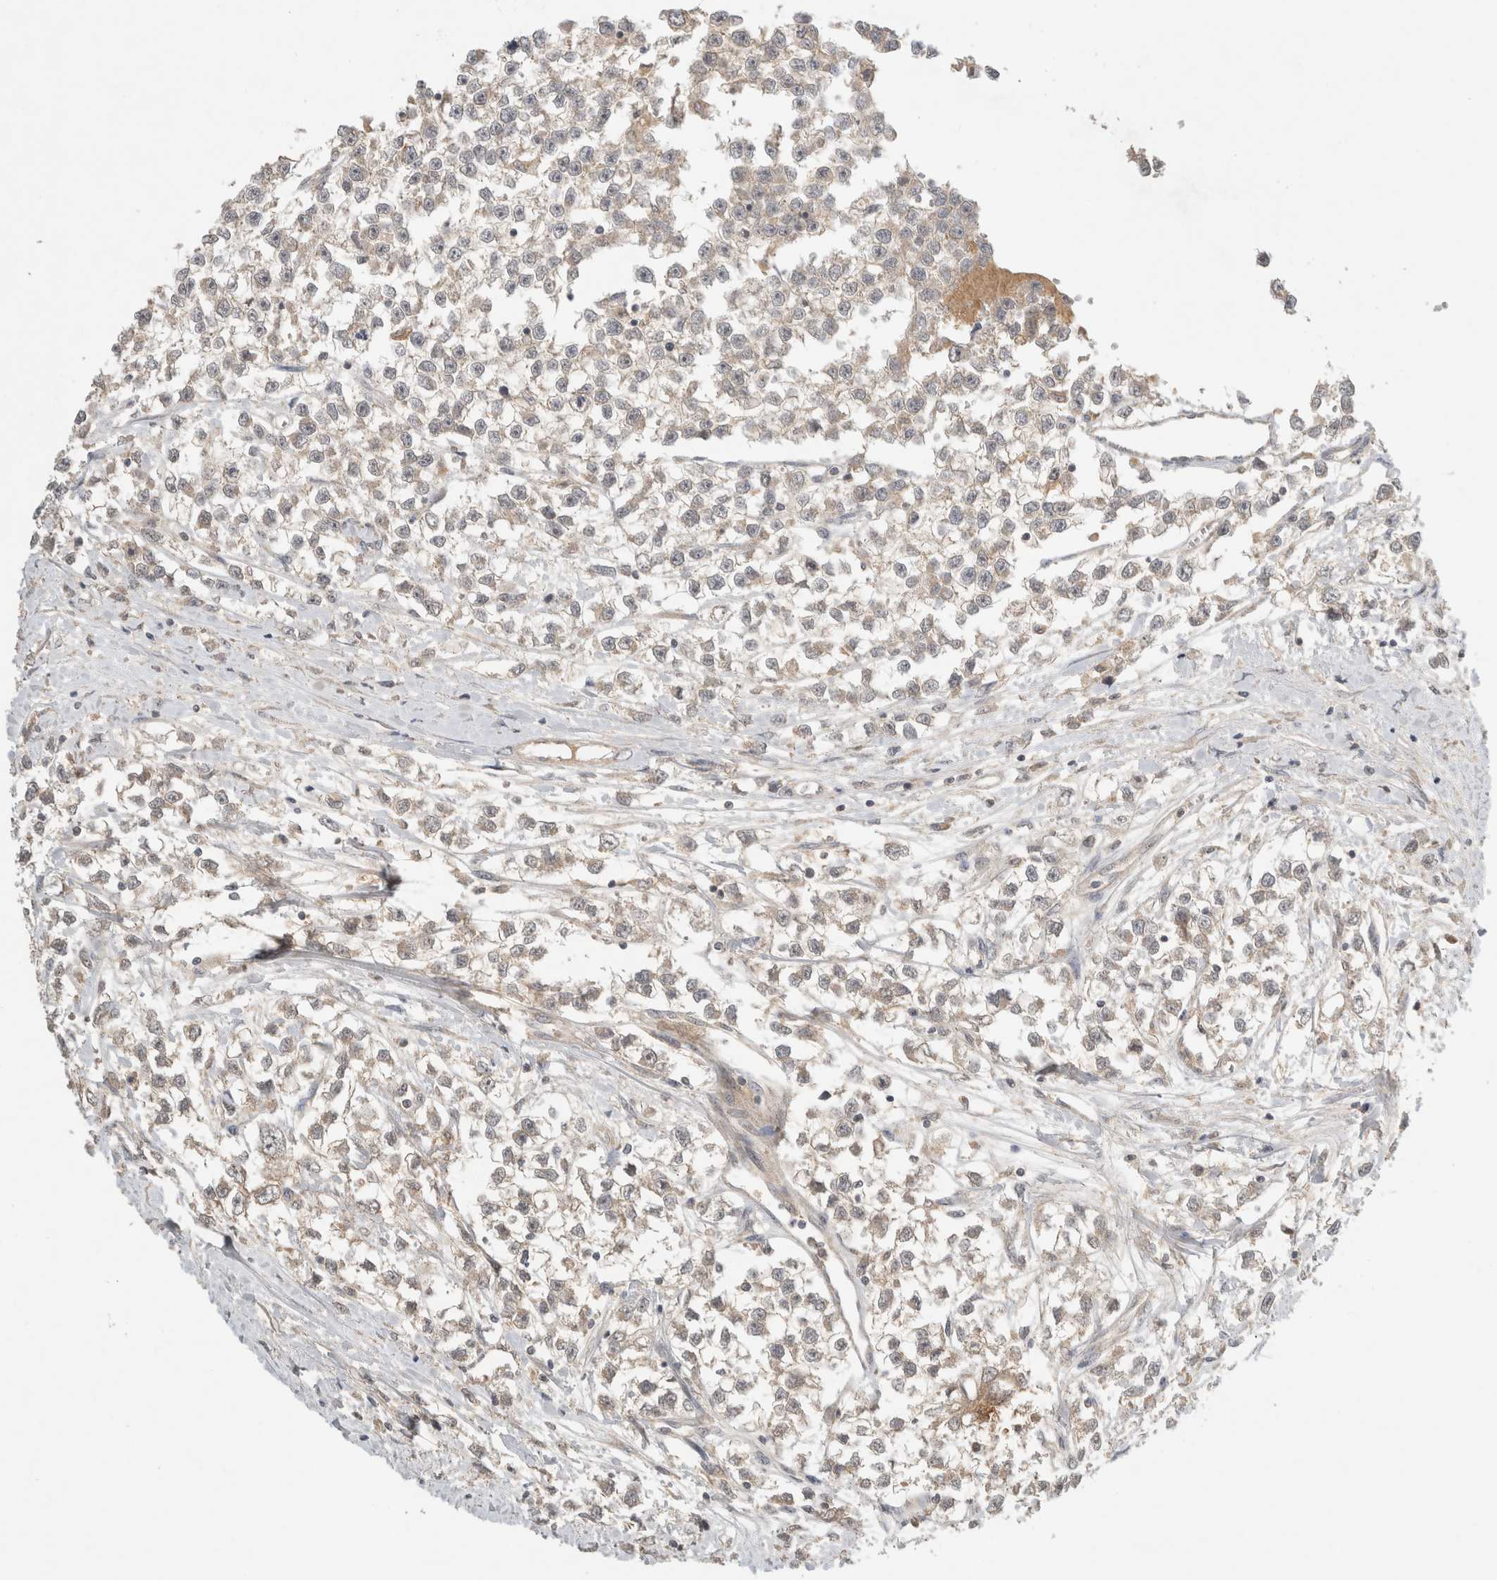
{"staining": {"intensity": "weak", "quantity": ">75%", "location": "cytoplasmic/membranous"}, "tissue": "testis cancer", "cell_type": "Tumor cells", "image_type": "cancer", "snomed": [{"axis": "morphology", "description": "Seminoma, NOS"}, {"axis": "morphology", "description": "Carcinoma, Embryonal, NOS"}, {"axis": "topography", "description": "Testis"}], "caption": "Immunohistochemistry image of testis embryonal carcinoma stained for a protein (brown), which displays low levels of weak cytoplasmic/membranous staining in approximately >75% of tumor cells.", "gene": "LOXL2", "patient": {"sex": "male", "age": 51}}